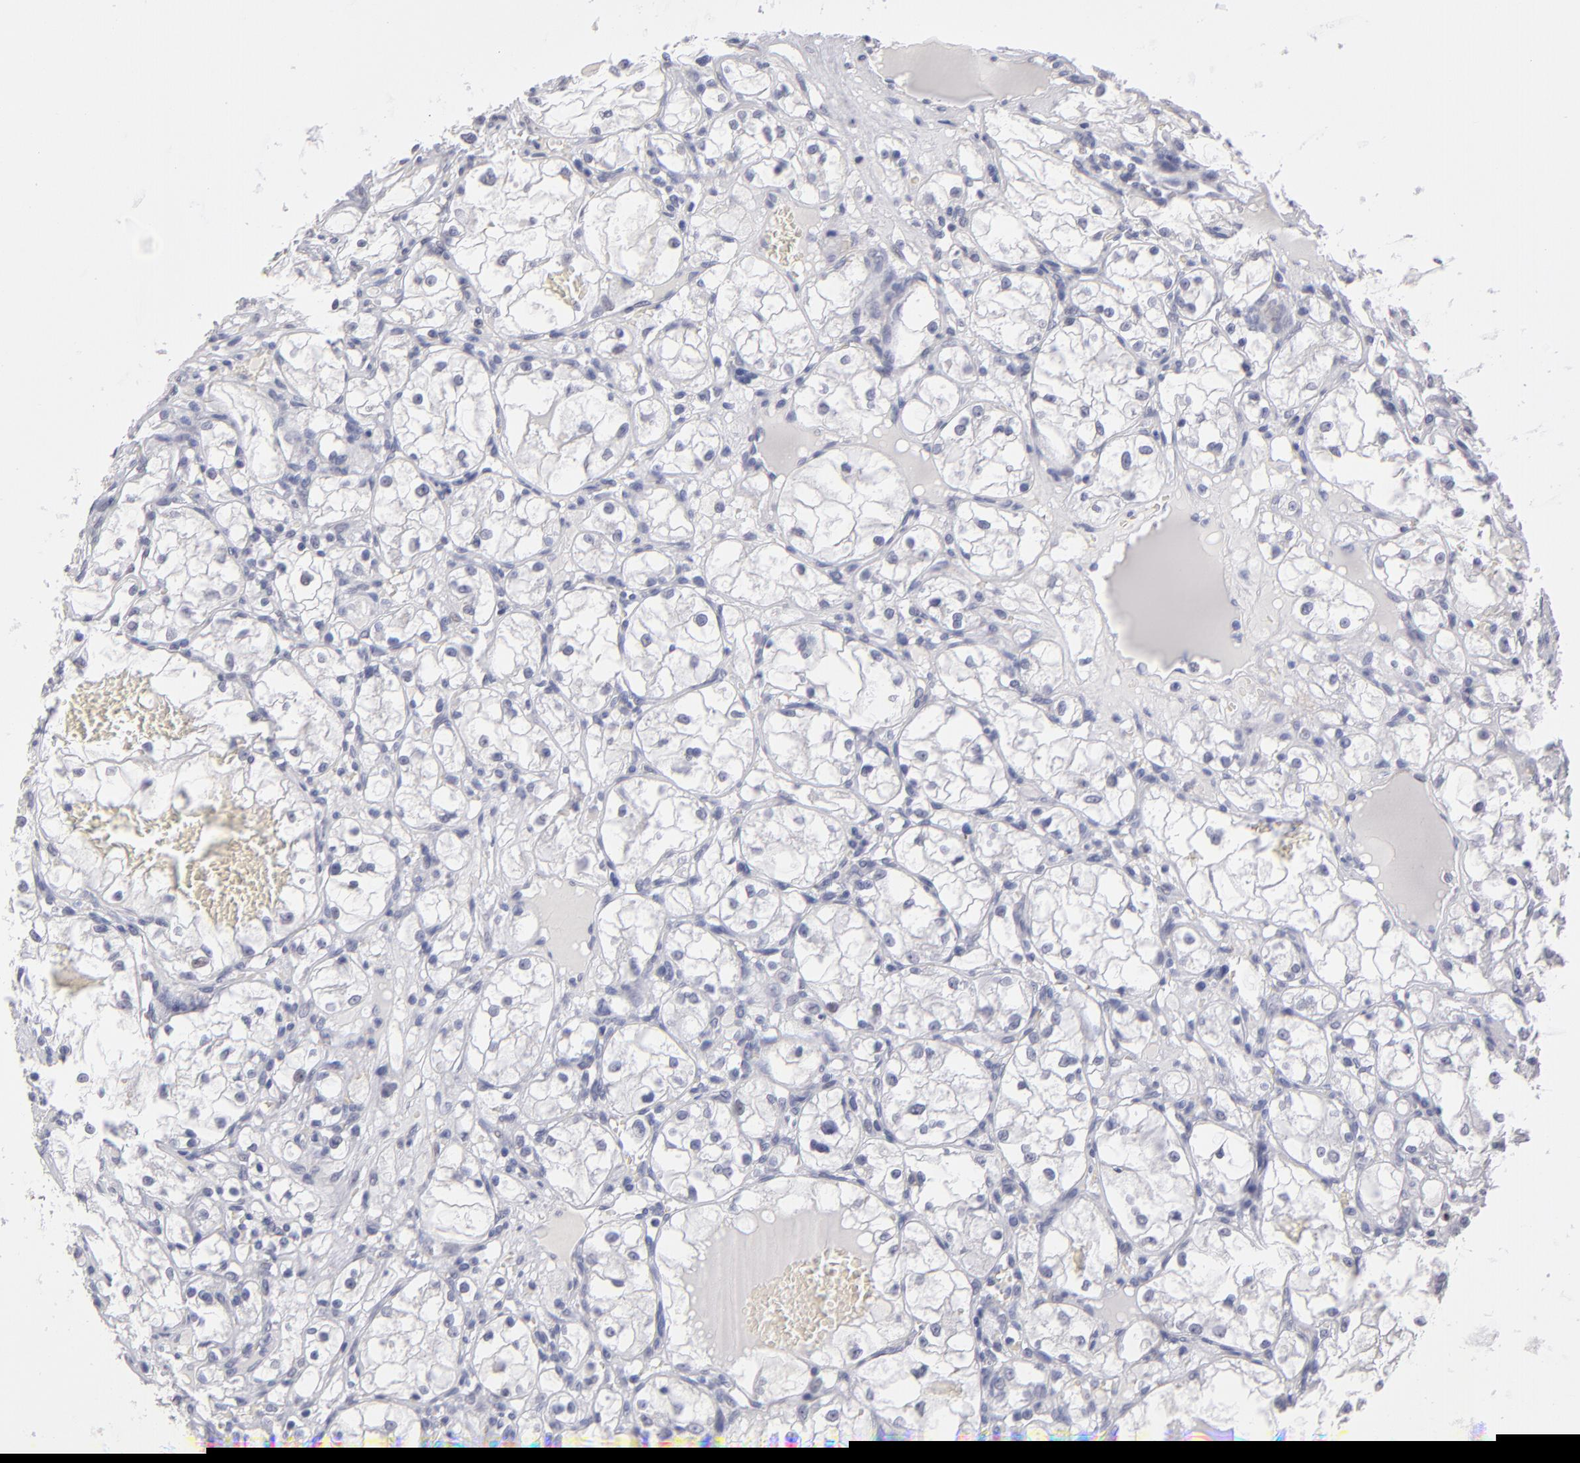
{"staining": {"intensity": "negative", "quantity": "none", "location": "none"}, "tissue": "renal cancer", "cell_type": "Tumor cells", "image_type": "cancer", "snomed": [{"axis": "morphology", "description": "Adenocarcinoma, NOS"}, {"axis": "topography", "description": "Kidney"}], "caption": "An immunohistochemistry image of renal adenocarcinoma is shown. There is no staining in tumor cells of renal adenocarcinoma. (Brightfield microscopy of DAB immunohistochemistry at high magnification).", "gene": "TEX11", "patient": {"sex": "male", "age": 61}}